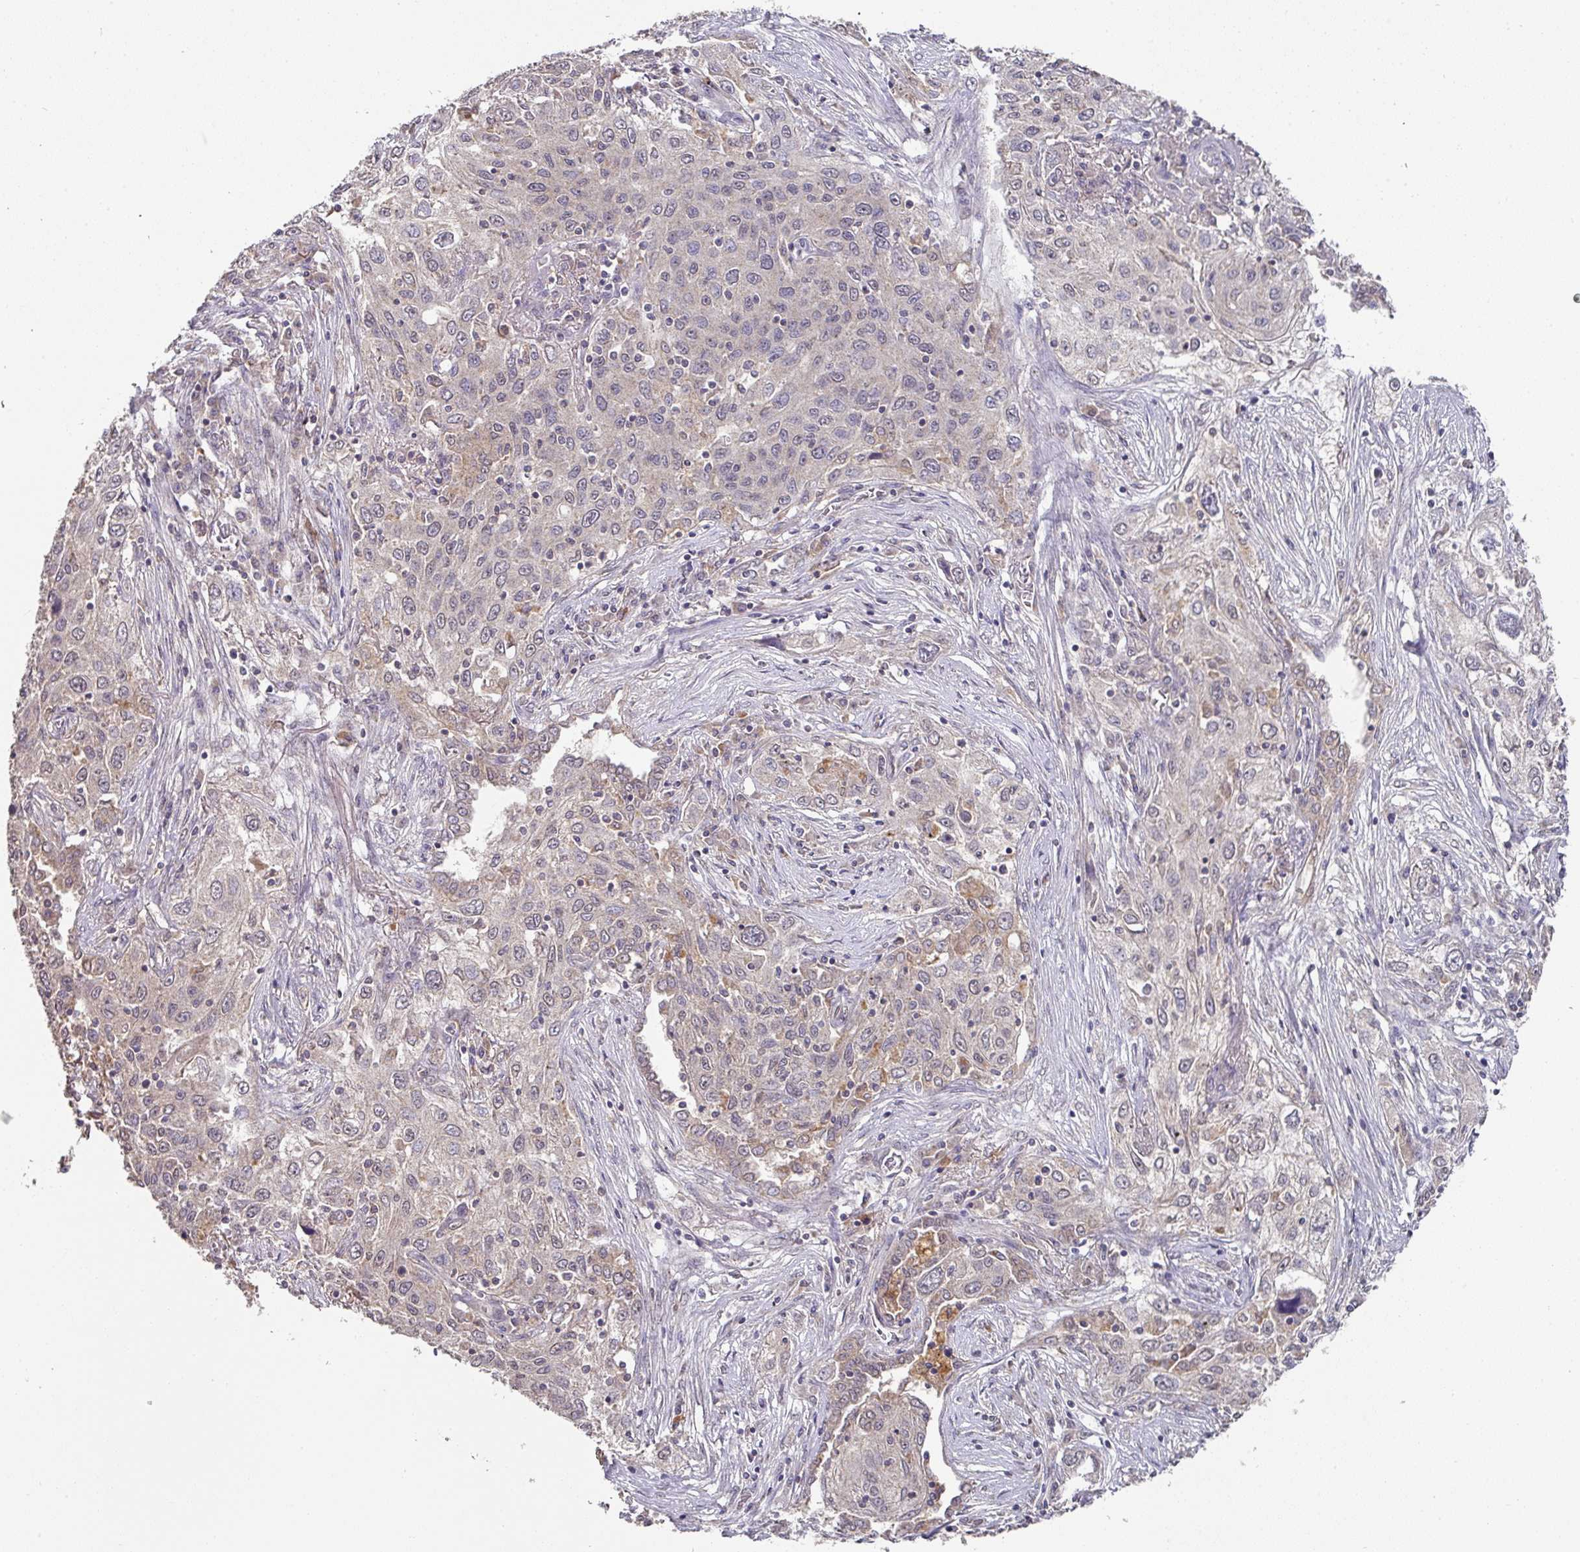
{"staining": {"intensity": "weak", "quantity": "<25%", "location": "cytoplasmic/membranous"}, "tissue": "lung cancer", "cell_type": "Tumor cells", "image_type": "cancer", "snomed": [{"axis": "morphology", "description": "Squamous cell carcinoma, NOS"}, {"axis": "topography", "description": "Lung"}], "caption": "Immunohistochemical staining of lung cancer reveals no significant staining in tumor cells.", "gene": "EXTL3", "patient": {"sex": "female", "age": 69}}